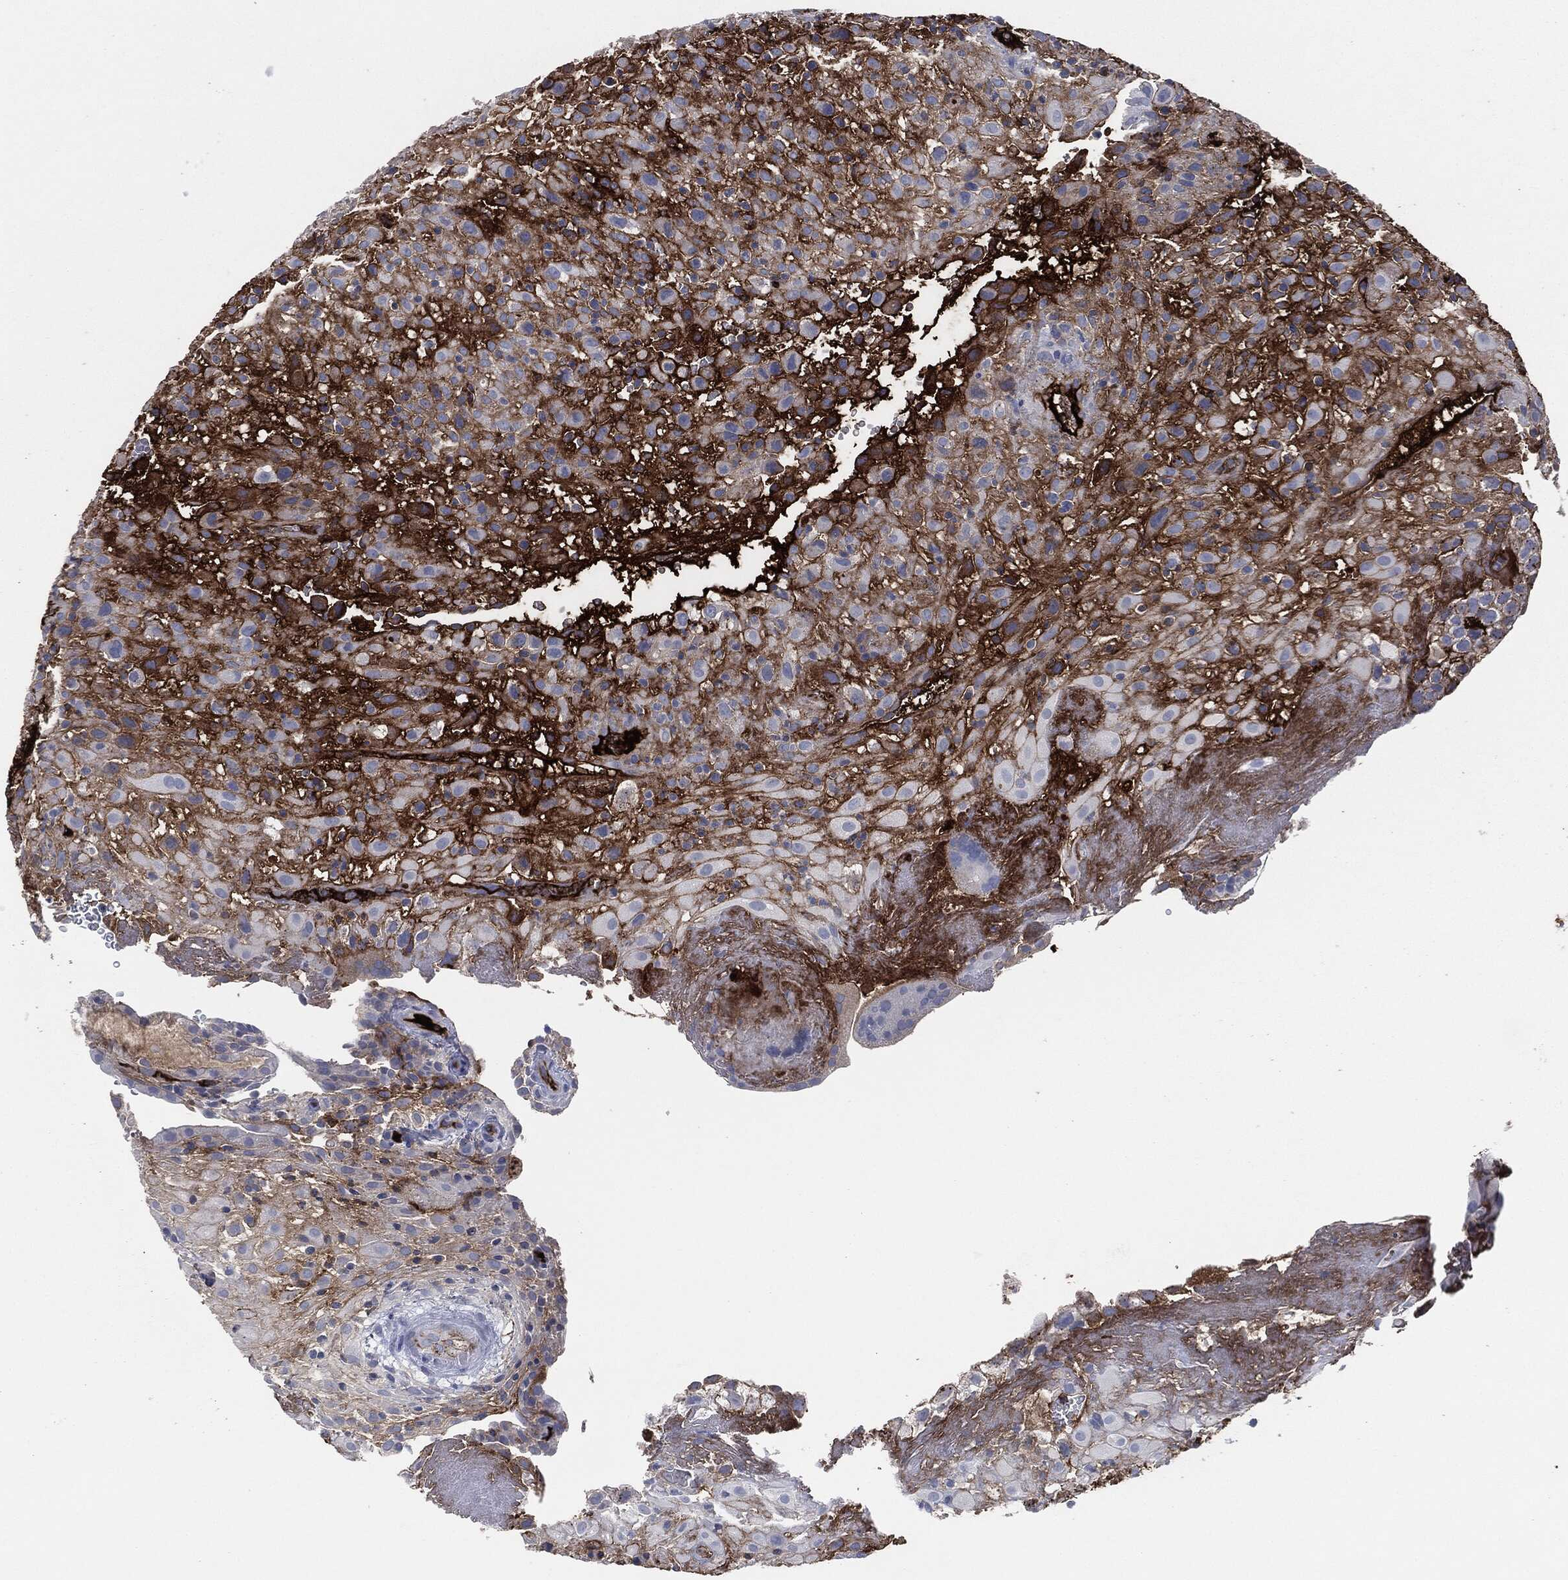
{"staining": {"intensity": "strong", "quantity": "<25%", "location": "cytoplasmic/membranous"}, "tissue": "placenta", "cell_type": "Decidual cells", "image_type": "normal", "snomed": [{"axis": "morphology", "description": "Normal tissue, NOS"}, {"axis": "topography", "description": "Placenta"}], "caption": "Immunohistochemical staining of unremarkable human placenta reveals medium levels of strong cytoplasmic/membranous staining in about <25% of decidual cells.", "gene": "APOB", "patient": {"sex": "female", "age": 19}}